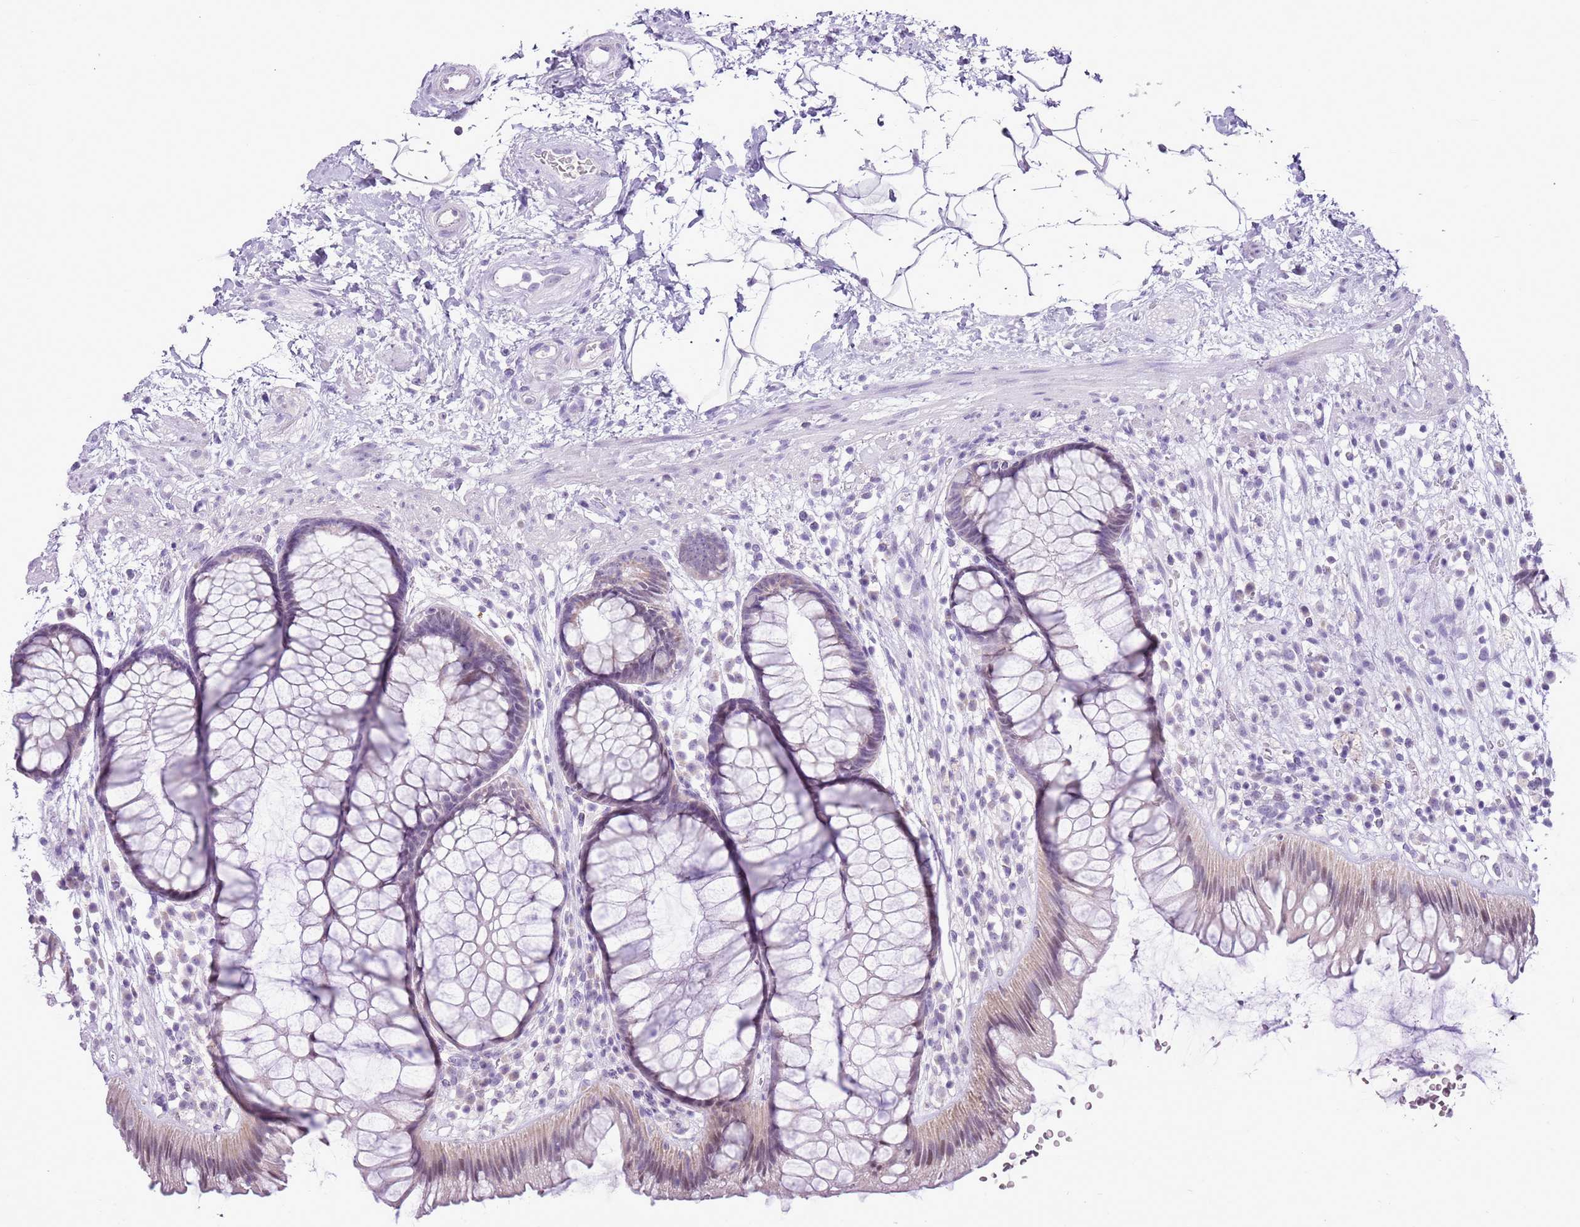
{"staining": {"intensity": "weak", "quantity": "<25%", "location": "cytoplasmic/membranous"}, "tissue": "rectum", "cell_type": "Glandular cells", "image_type": "normal", "snomed": [{"axis": "morphology", "description": "Normal tissue, NOS"}, {"axis": "topography", "description": "Rectum"}], "caption": "The image reveals no staining of glandular cells in benign rectum.", "gene": "RPL3L", "patient": {"sex": "male", "age": 51}}